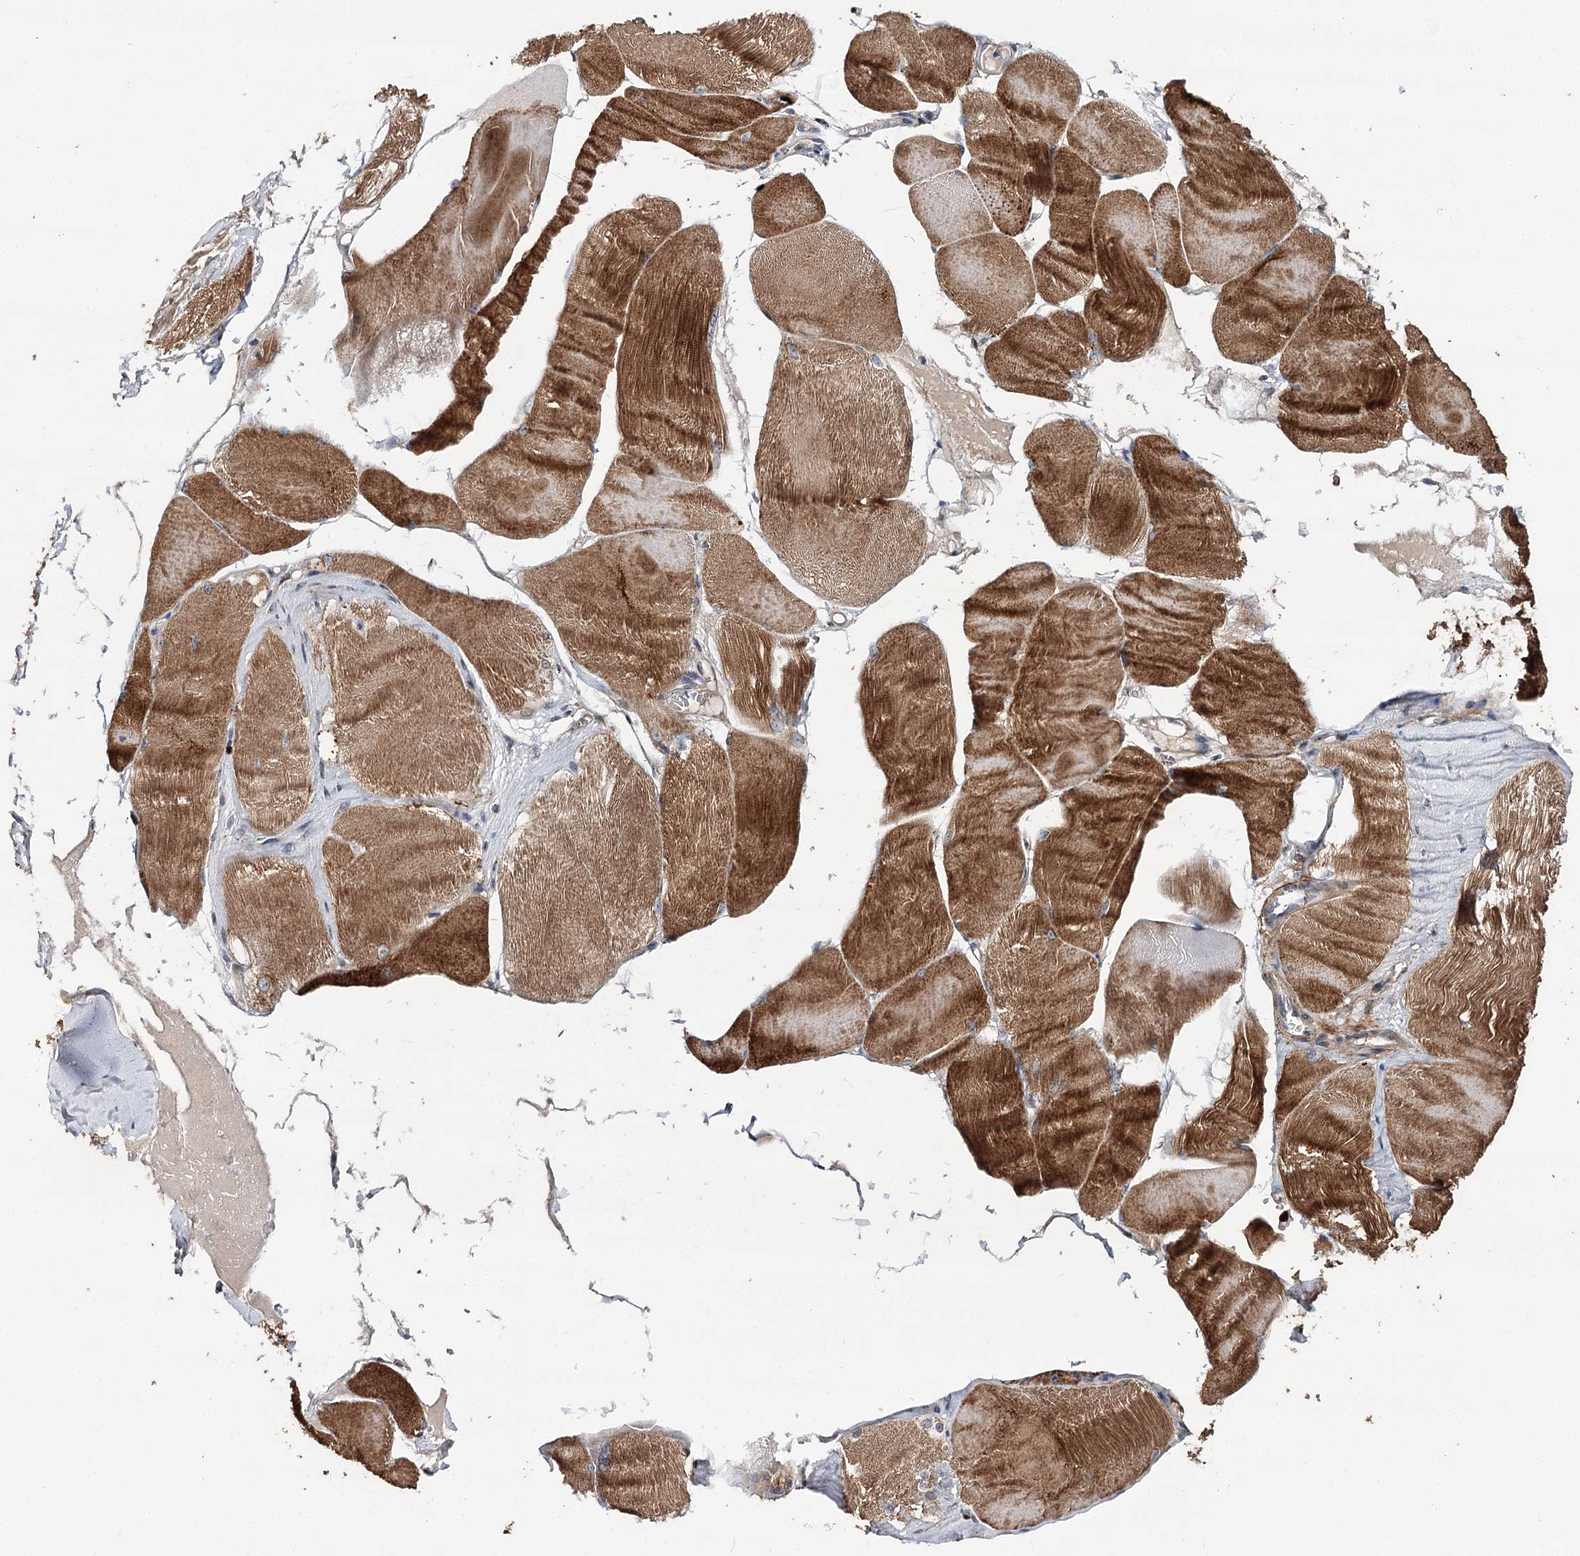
{"staining": {"intensity": "strong", "quantity": ">75%", "location": "cytoplasmic/membranous"}, "tissue": "skeletal muscle", "cell_type": "Myocytes", "image_type": "normal", "snomed": [{"axis": "morphology", "description": "Normal tissue, NOS"}, {"axis": "morphology", "description": "Basal cell carcinoma"}, {"axis": "topography", "description": "Skeletal muscle"}], "caption": "DAB immunohistochemical staining of benign human skeletal muscle shows strong cytoplasmic/membranous protein expression in approximately >75% of myocytes. The protein of interest is stained brown, and the nuclei are stained in blue (DAB (3,3'-diaminobenzidine) IHC with brightfield microscopy, high magnification).", "gene": "MINDY3", "patient": {"sex": "female", "age": 64}}